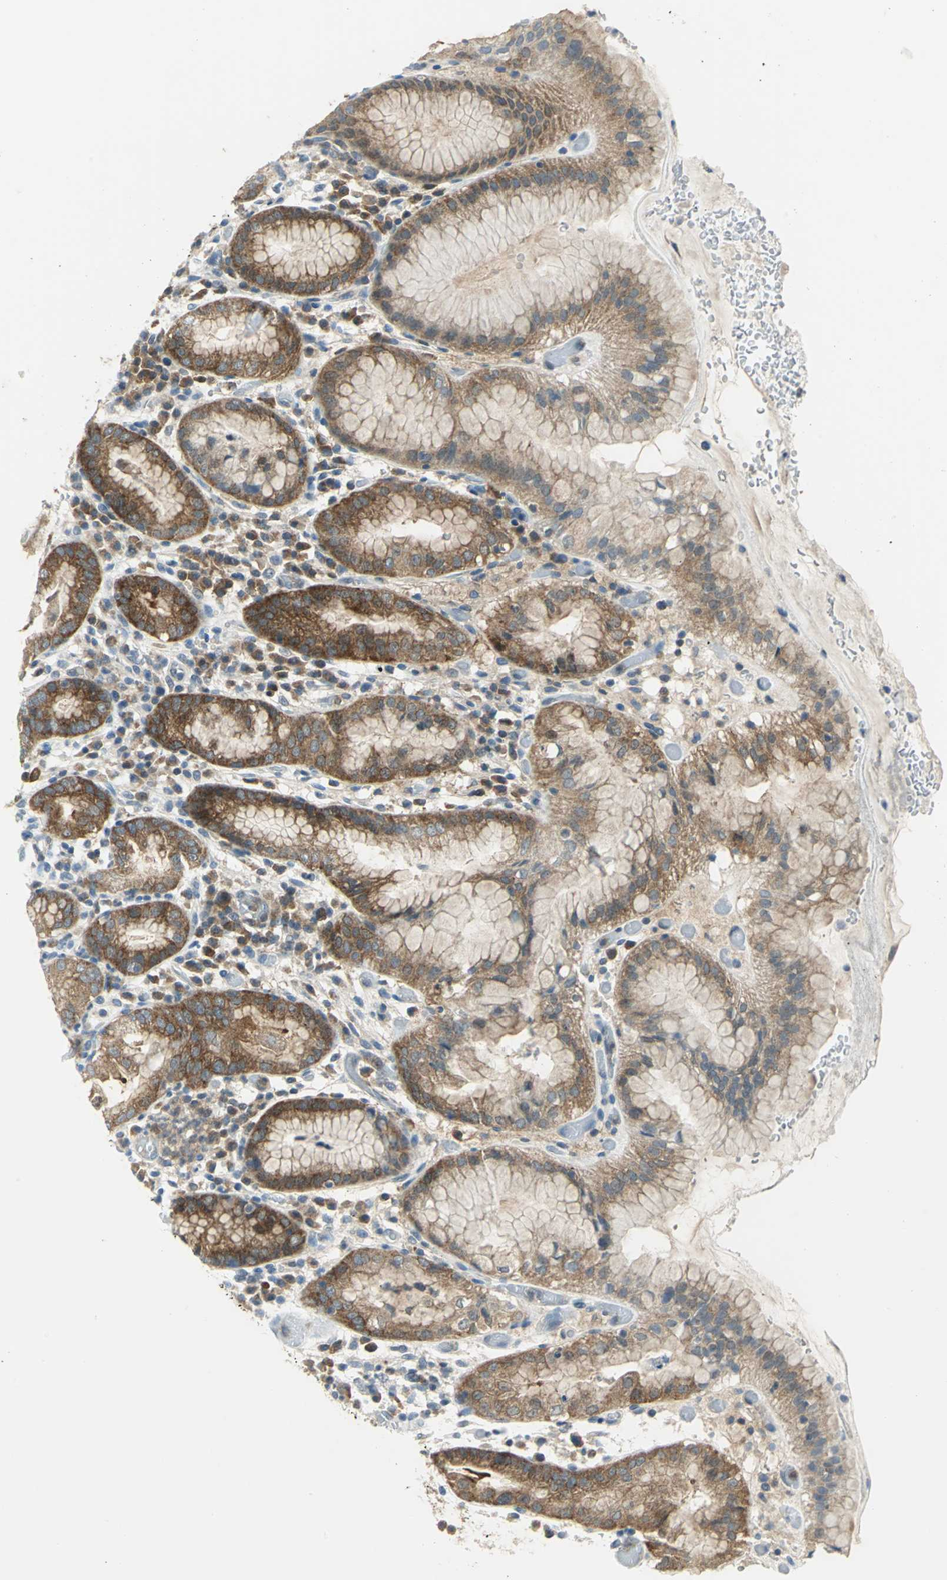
{"staining": {"intensity": "strong", "quantity": ">75%", "location": "cytoplasmic/membranous"}, "tissue": "stomach", "cell_type": "Glandular cells", "image_type": "normal", "snomed": [{"axis": "morphology", "description": "Normal tissue, NOS"}, {"axis": "topography", "description": "Stomach"}, {"axis": "topography", "description": "Stomach, lower"}], "caption": "IHC (DAB) staining of normal stomach shows strong cytoplasmic/membranous protein staining in approximately >75% of glandular cells.", "gene": "ALDOA", "patient": {"sex": "female", "age": 75}}